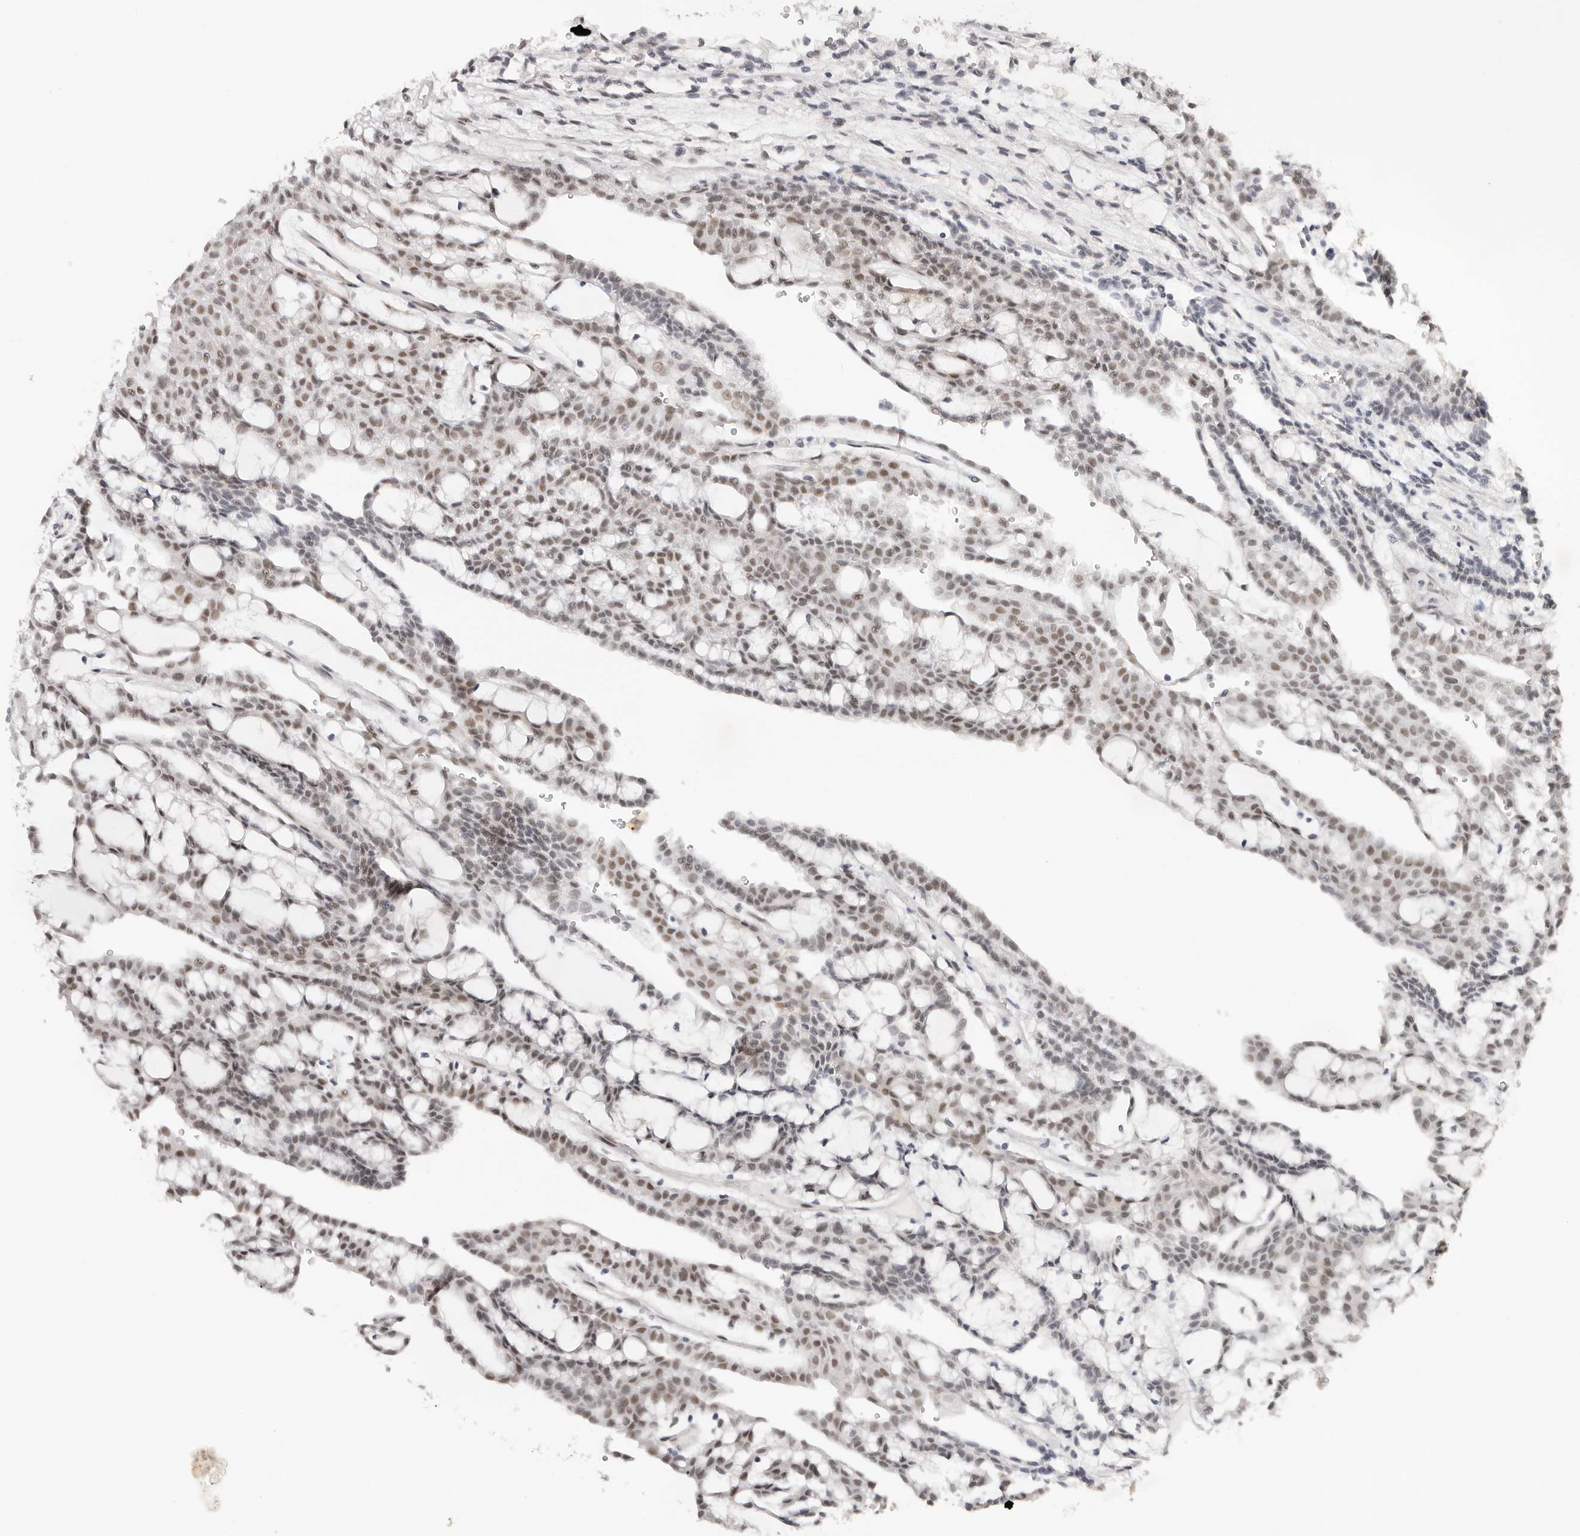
{"staining": {"intensity": "moderate", "quantity": ">75%", "location": "nuclear"}, "tissue": "renal cancer", "cell_type": "Tumor cells", "image_type": "cancer", "snomed": [{"axis": "morphology", "description": "Adenocarcinoma, NOS"}, {"axis": "topography", "description": "Kidney"}], "caption": "Immunohistochemical staining of renal cancer shows medium levels of moderate nuclear staining in about >75% of tumor cells. (DAB (3,3'-diaminobenzidine) IHC, brown staining for protein, blue staining for nuclei).", "gene": "LARP7", "patient": {"sex": "male", "age": 63}}